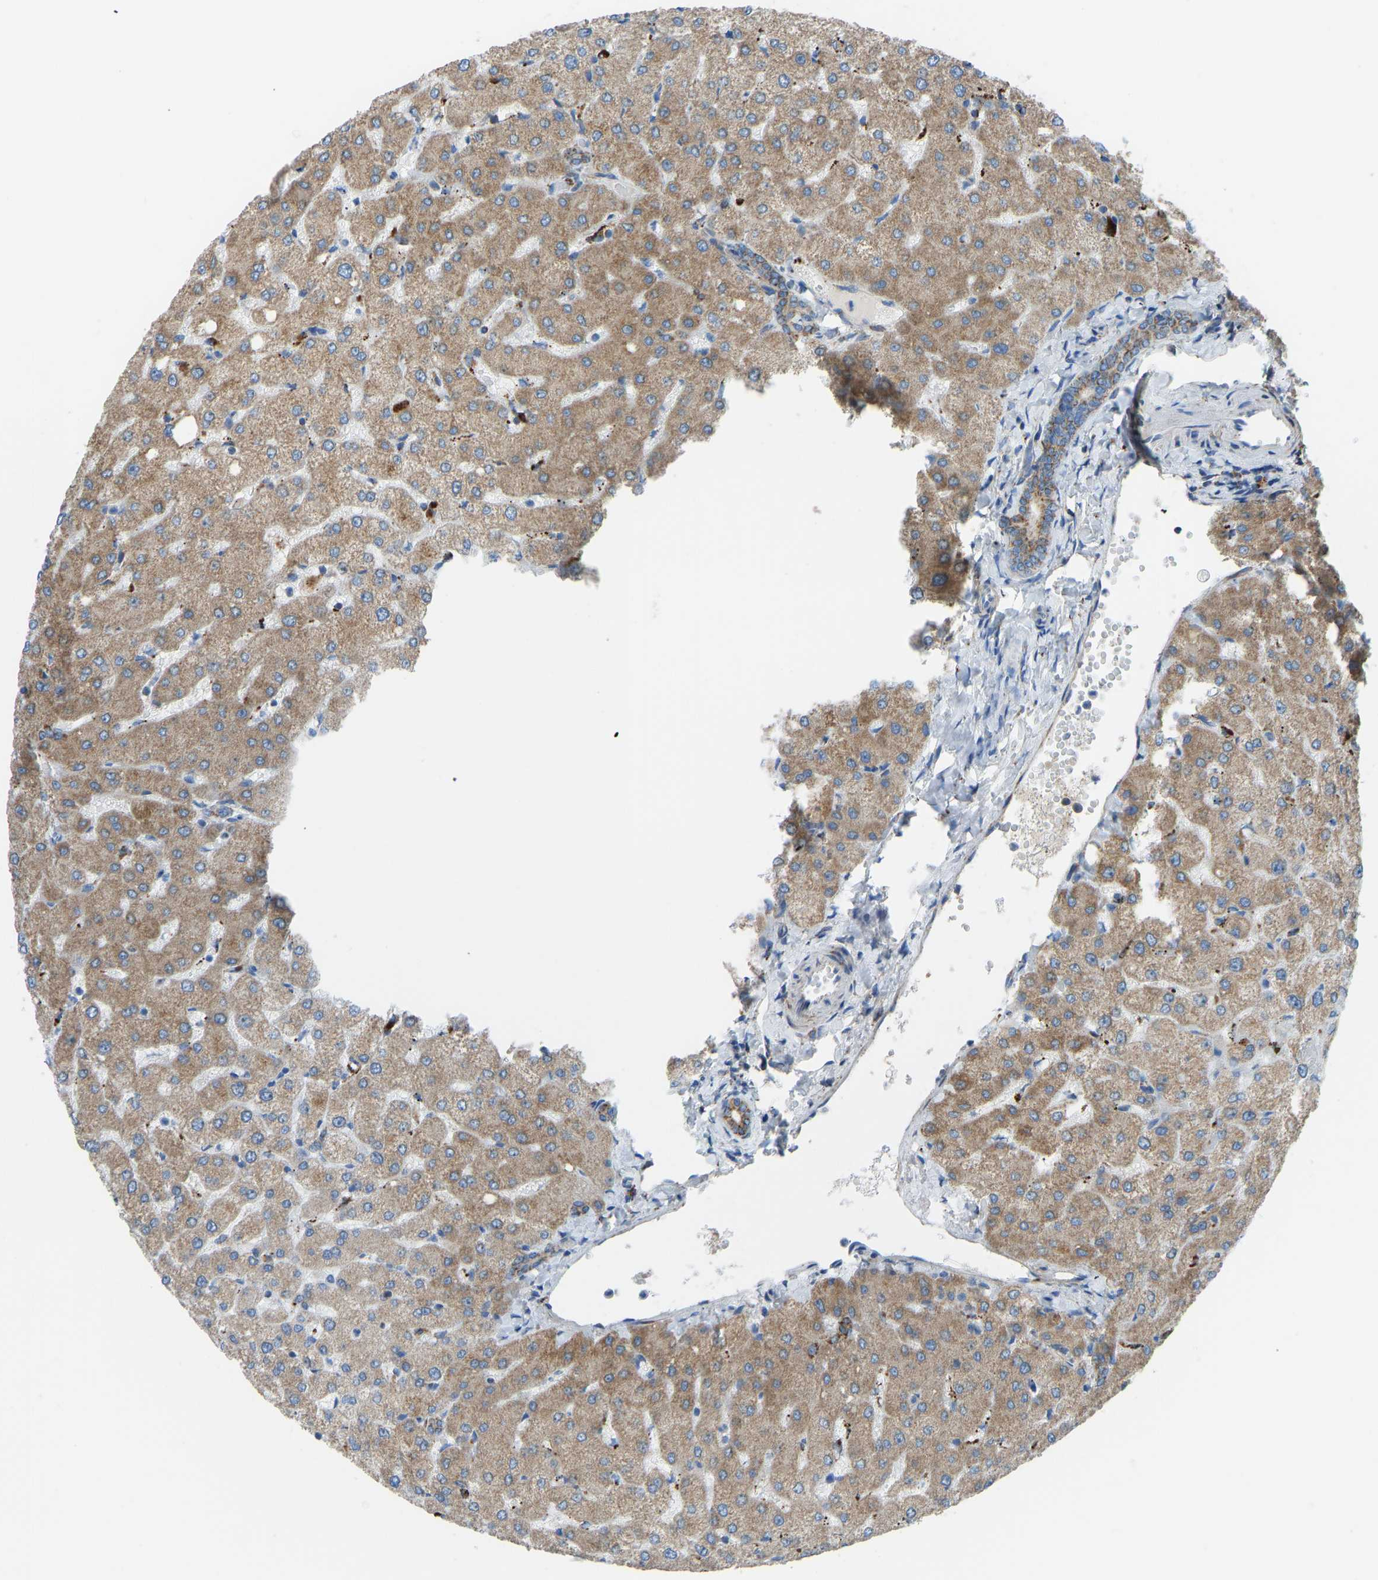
{"staining": {"intensity": "moderate", "quantity": ">75%", "location": "cytoplasmic/membranous"}, "tissue": "liver", "cell_type": "Cholangiocytes", "image_type": "normal", "snomed": [{"axis": "morphology", "description": "Normal tissue, NOS"}, {"axis": "topography", "description": "Liver"}], "caption": "Cholangiocytes show medium levels of moderate cytoplasmic/membranous staining in about >75% of cells in benign liver.", "gene": "SMIM20", "patient": {"sex": "female", "age": 54}}